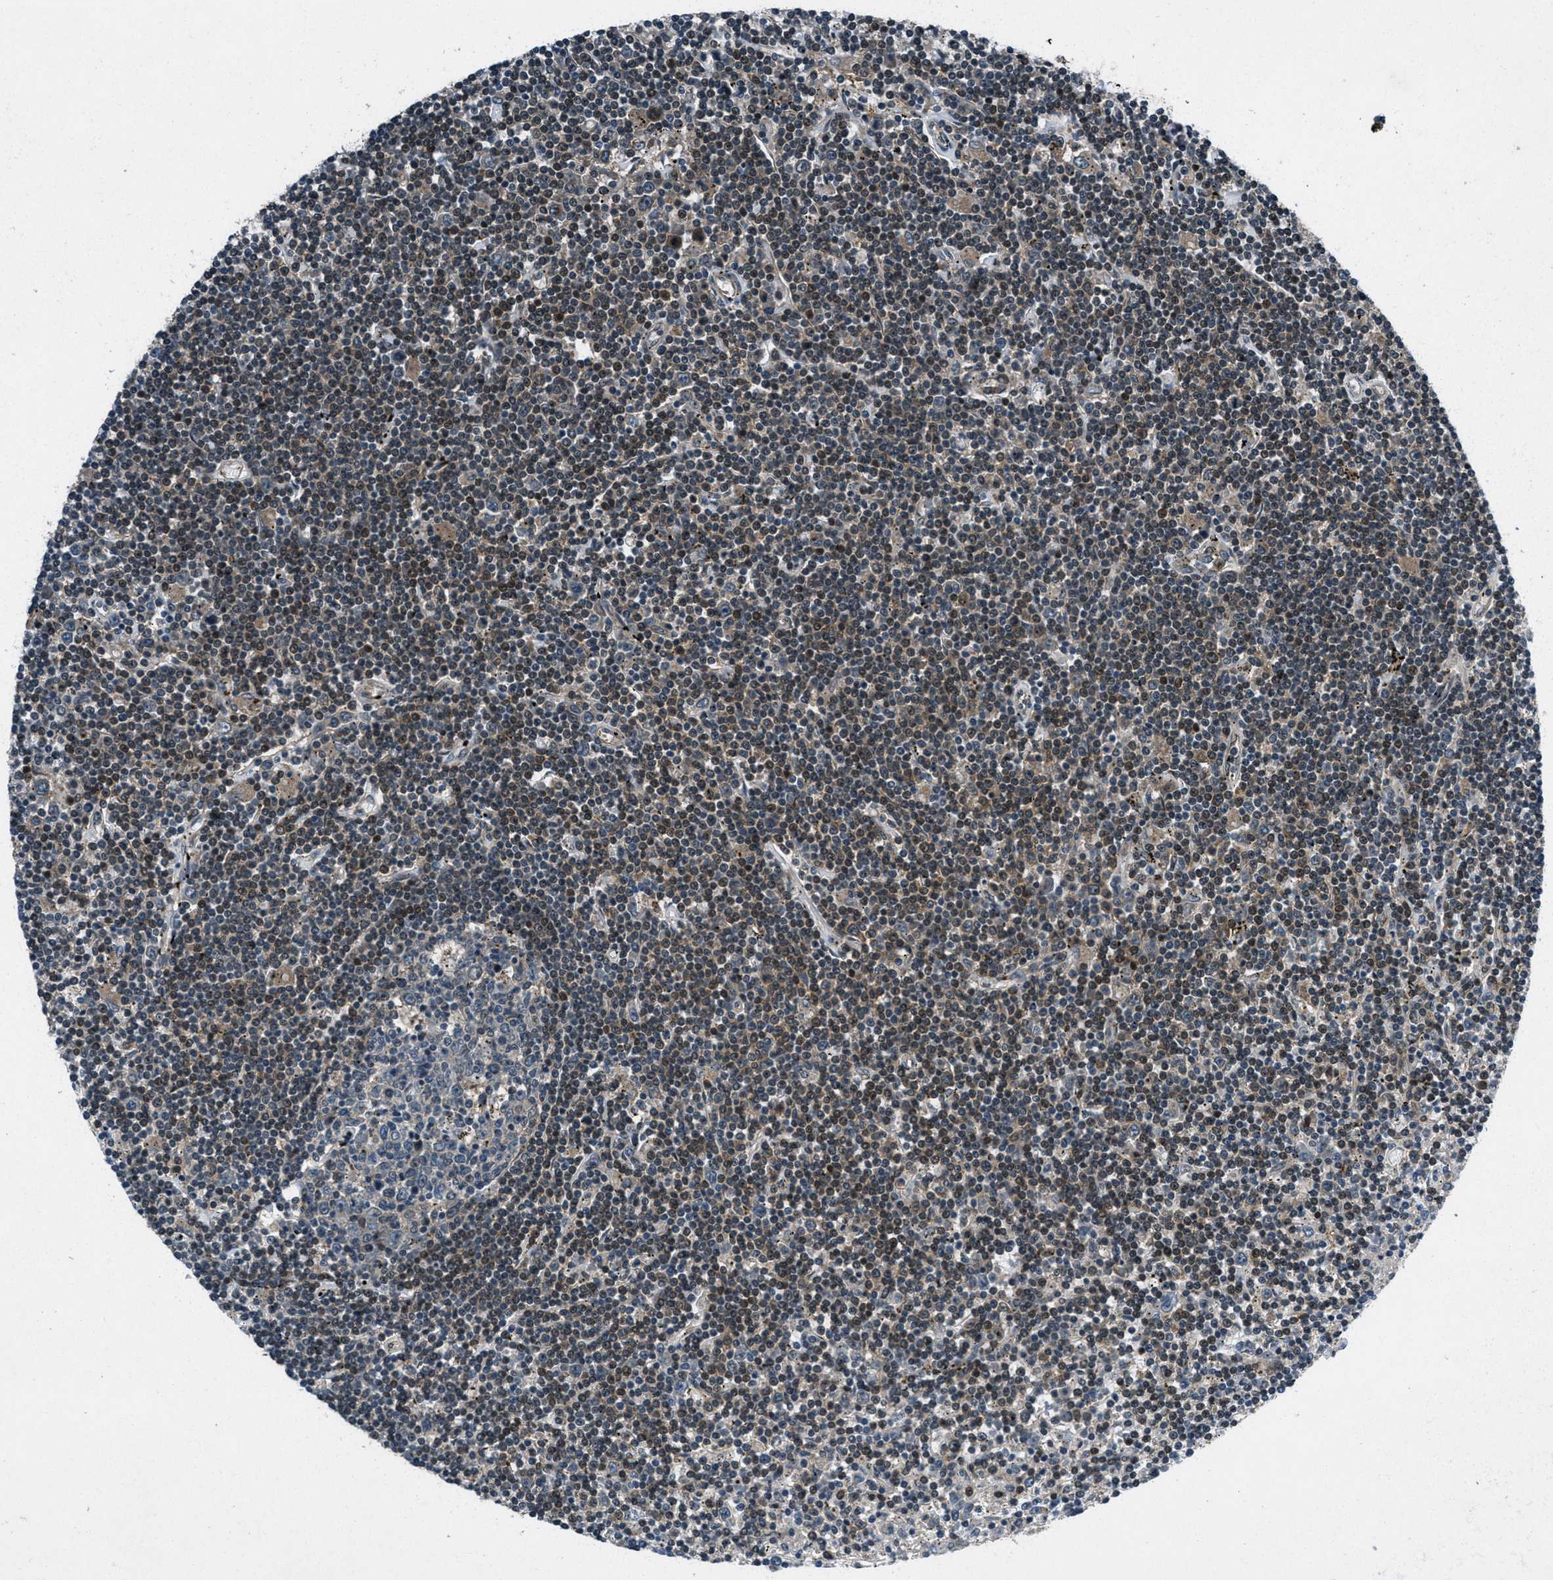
{"staining": {"intensity": "weak", "quantity": ">75%", "location": "cytoplasmic/membranous"}, "tissue": "lymphoma", "cell_type": "Tumor cells", "image_type": "cancer", "snomed": [{"axis": "morphology", "description": "Malignant lymphoma, non-Hodgkin's type, Low grade"}, {"axis": "topography", "description": "Spleen"}], "caption": "Human lymphoma stained with a protein marker shows weak staining in tumor cells.", "gene": "EPSTI1", "patient": {"sex": "male", "age": 76}}